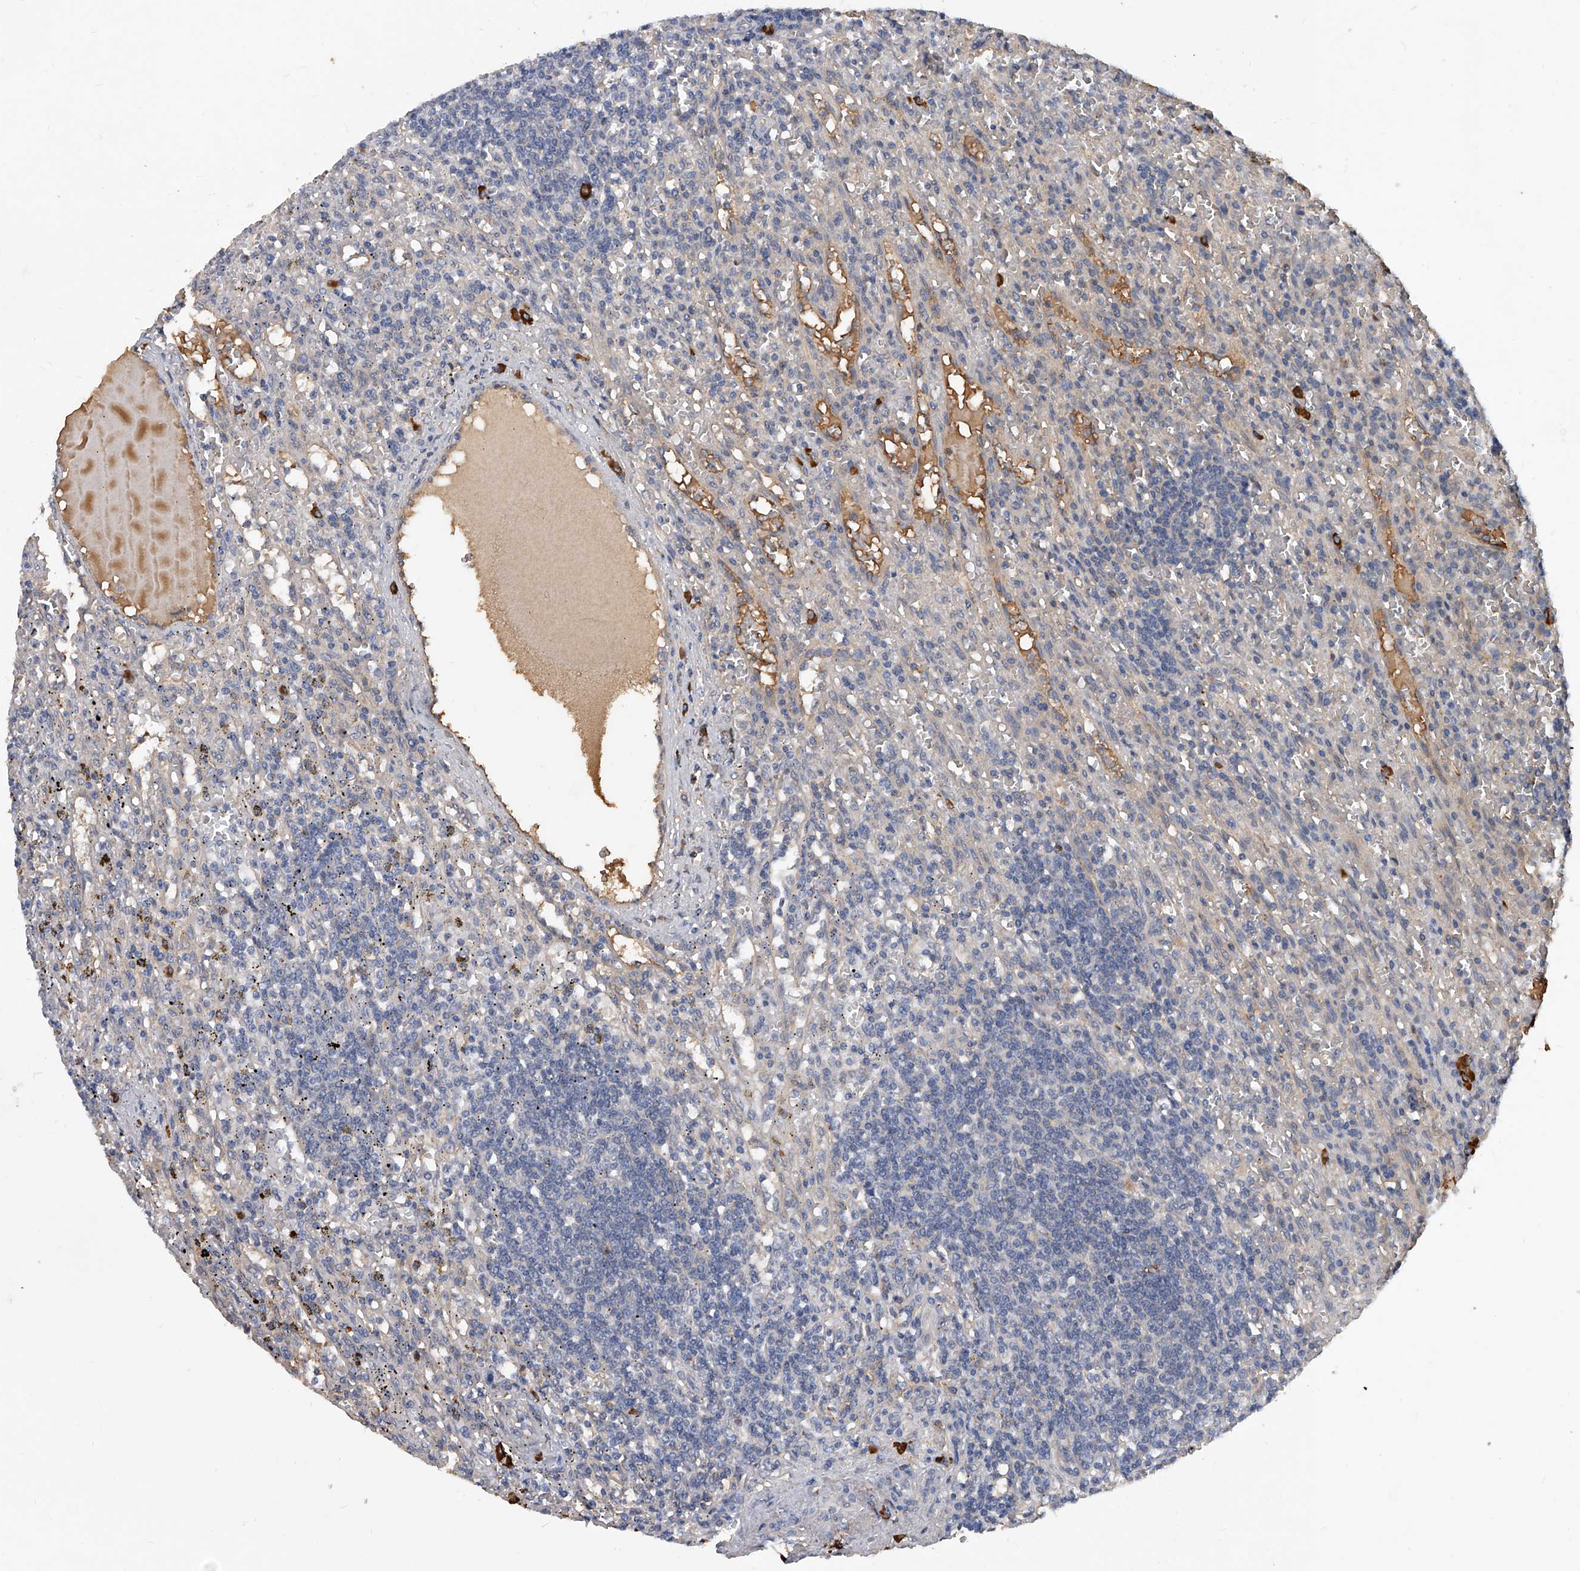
{"staining": {"intensity": "negative", "quantity": "none", "location": "none"}, "tissue": "lymphoma", "cell_type": "Tumor cells", "image_type": "cancer", "snomed": [{"axis": "morphology", "description": "Malignant lymphoma, non-Hodgkin's type, Low grade"}, {"axis": "topography", "description": "Spleen"}], "caption": "IHC of human lymphoma demonstrates no staining in tumor cells. (DAB immunohistochemistry visualized using brightfield microscopy, high magnification).", "gene": "ZNF25", "patient": {"sex": "male", "age": 76}}